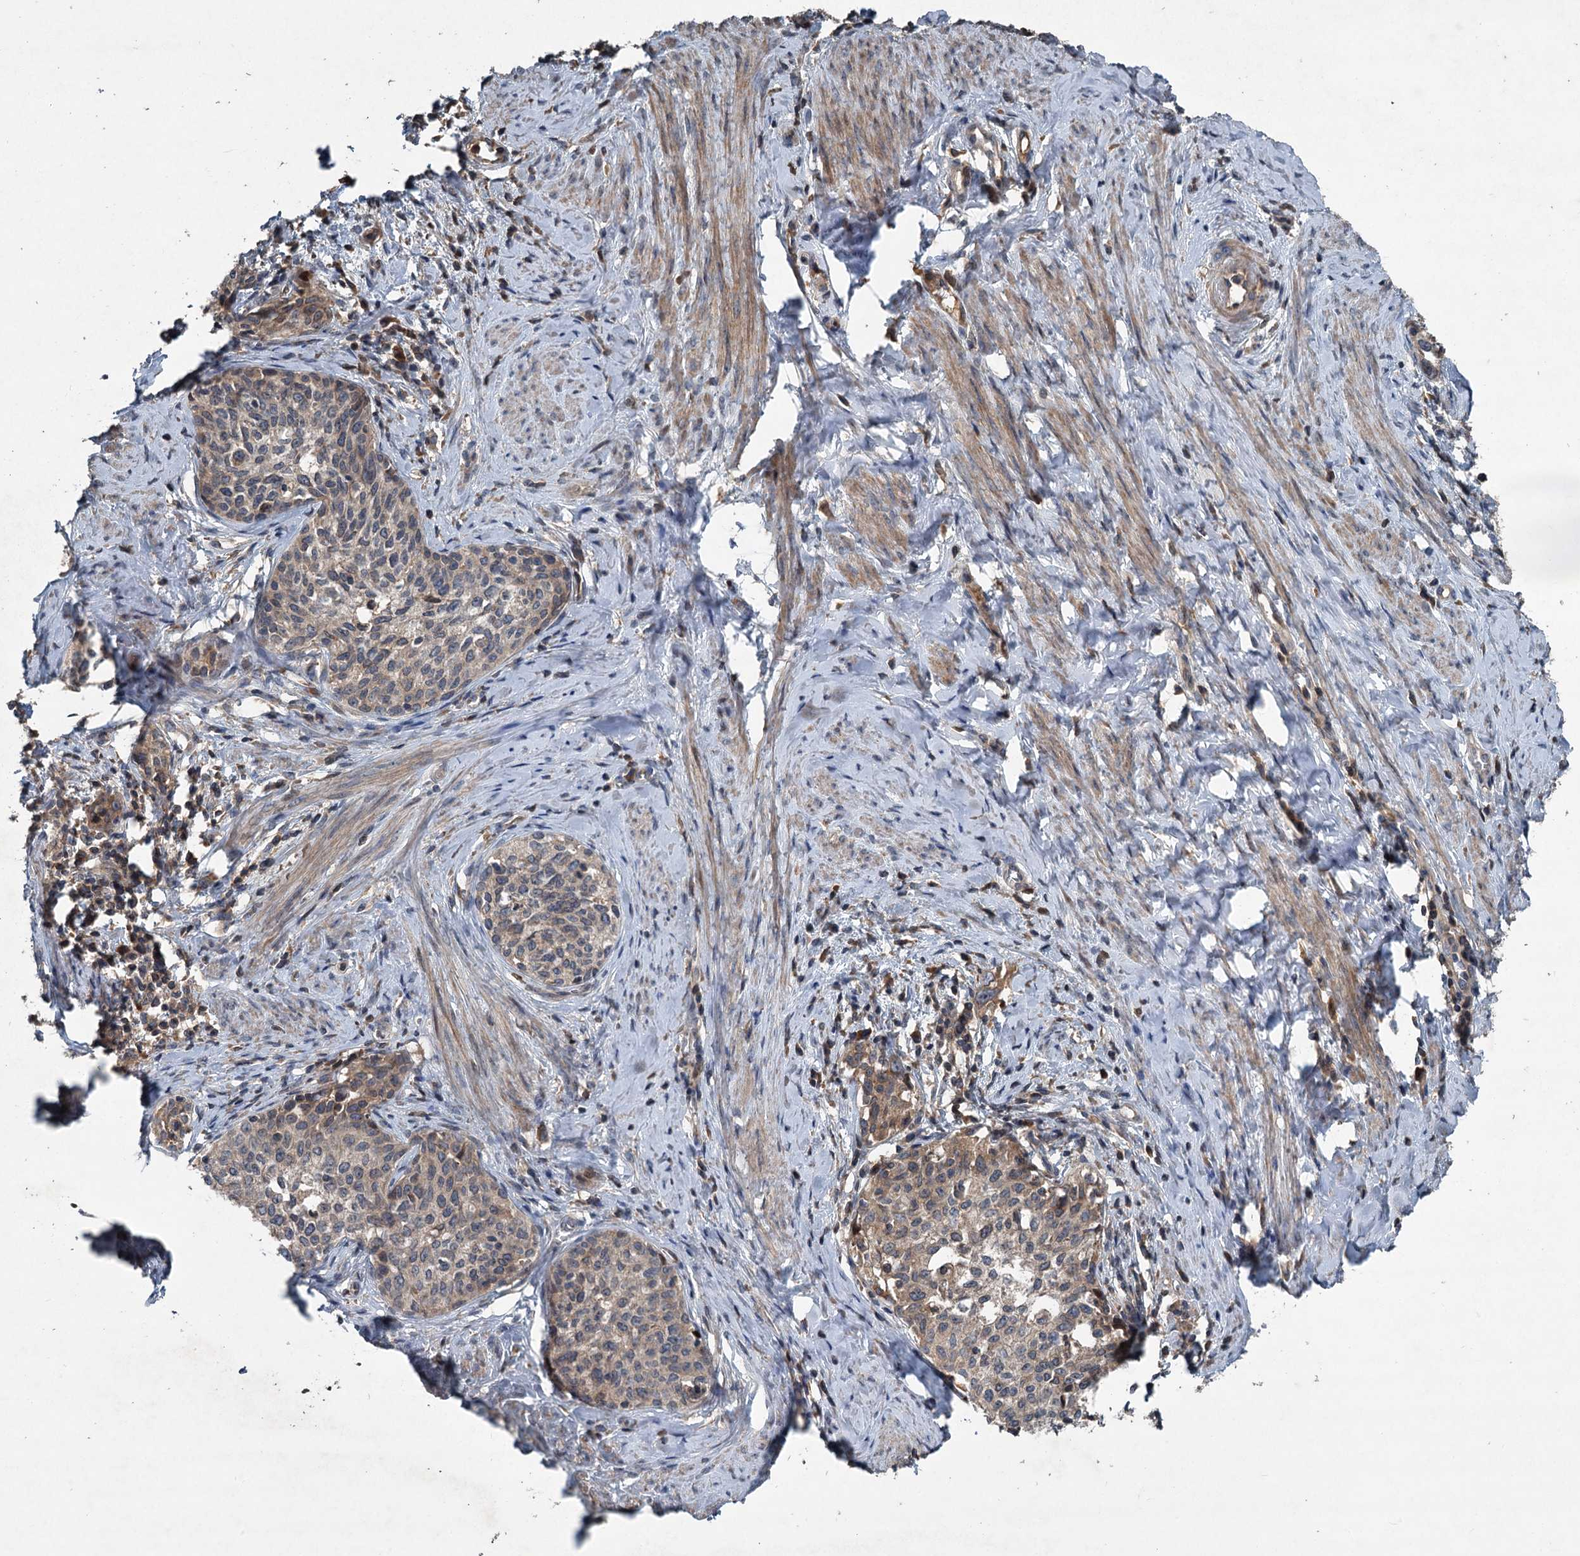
{"staining": {"intensity": "weak", "quantity": "25%-75%", "location": "cytoplasmic/membranous"}, "tissue": "cervical cancer", "cell_type": "Tumor cells", "image_type": "cancer", "snomed": [{"axis": "morphology", "description": "Squamous cell carcinoma, NOS"}, {"axis": "morphology", "description": "Adenocarcinoma, NOS"}, {"axis": "topography", "description": "Cervix"}], "caption": "This histopathology image shows immunohistochemistry staining of squamous cell carcinoma (cervical), with low weak cytoplasmic/membranous expression in approximately 25%-75% of tumor cells.", "gene": "TAPBPL", "patient": {"sex": "female", "age": 52}}